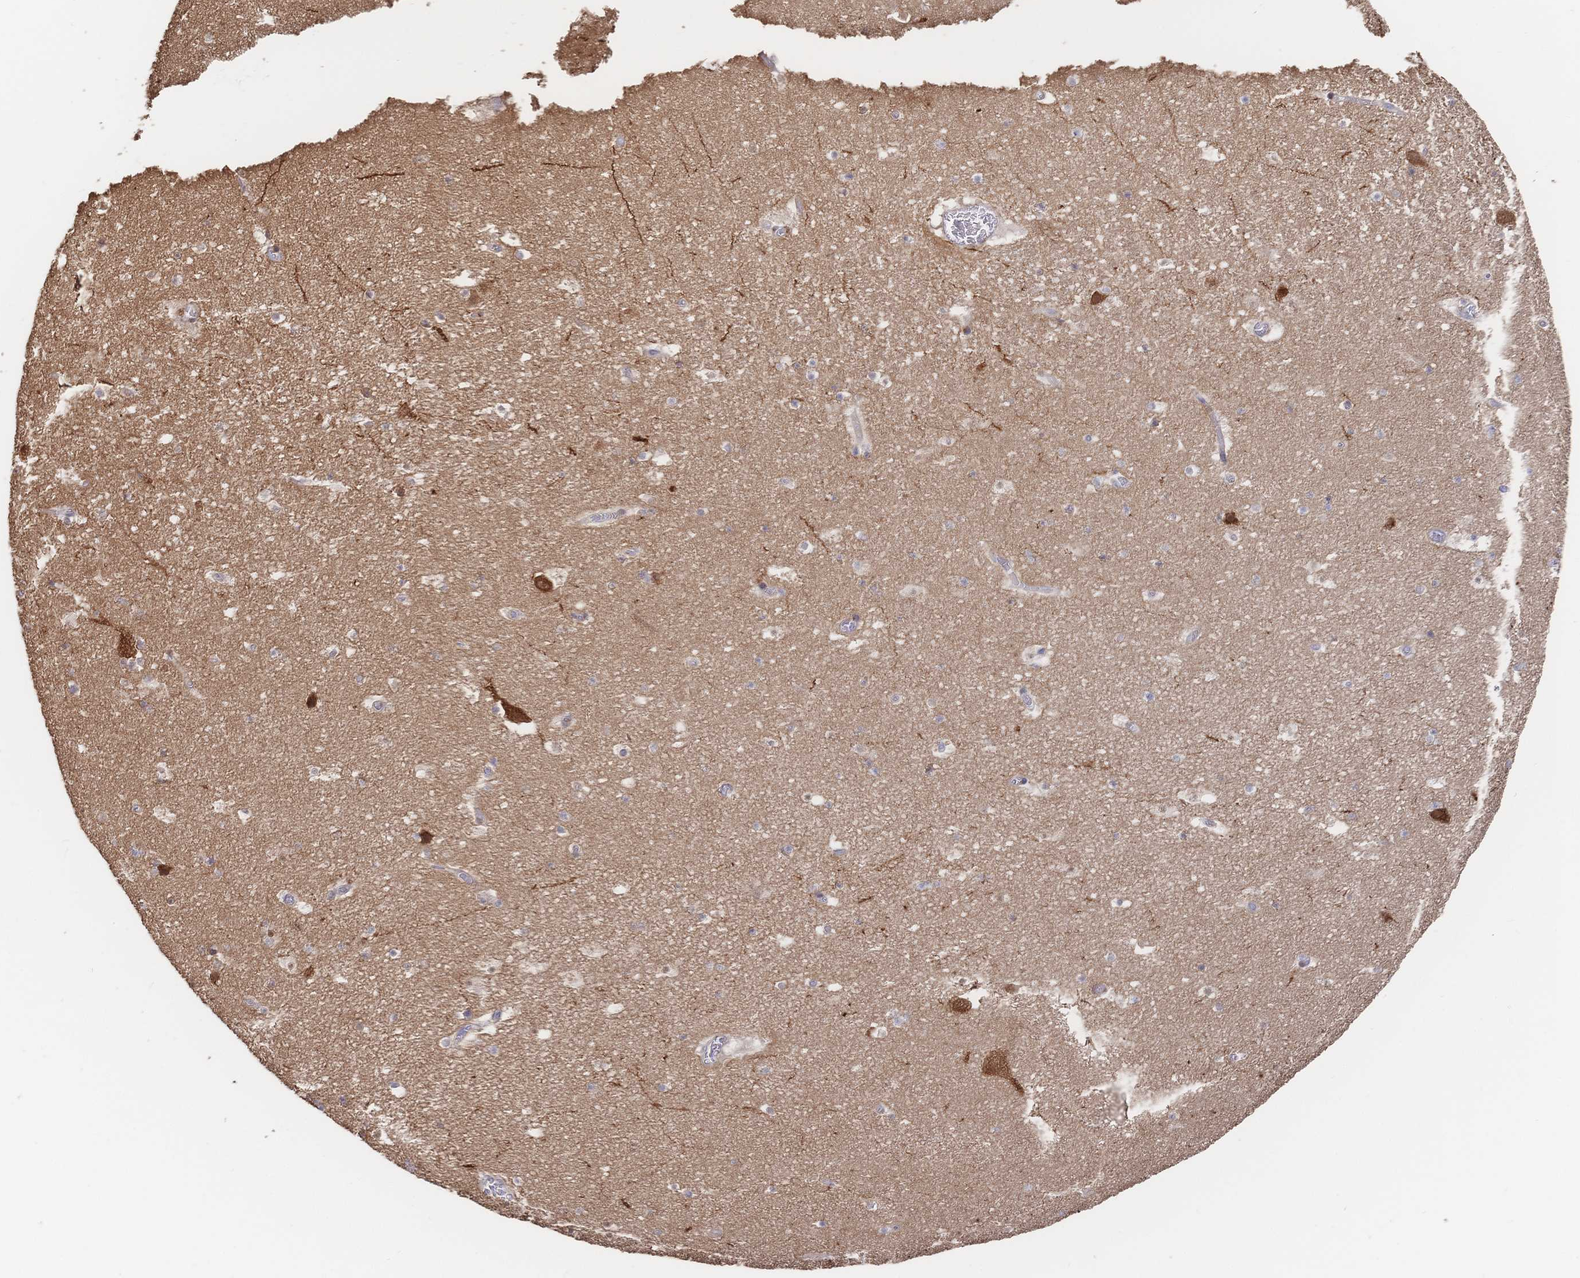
{"staining": {"intensity": "strong", "quantity": "<25%", "location": "cytoplasmic/membranous,nuclear"}, "tissue": "hippocampus", "cell_type": "Glial cells", "image_type": "normal", "snomed": [{"axis": "morphology", "description": "Normal tissue, NOS"}, {"axis": "topography", "description": "Hippocampus"}], "caption": "The photomicrograph reveals immunohistochemical staining of normal hippocampus. There is strong cytoplasmic/membranous,nuclear expression is identified in approximately <25% of glial cells.", "gene": "DNAJA4", "patient": {"sex": "female", "age": 42}}